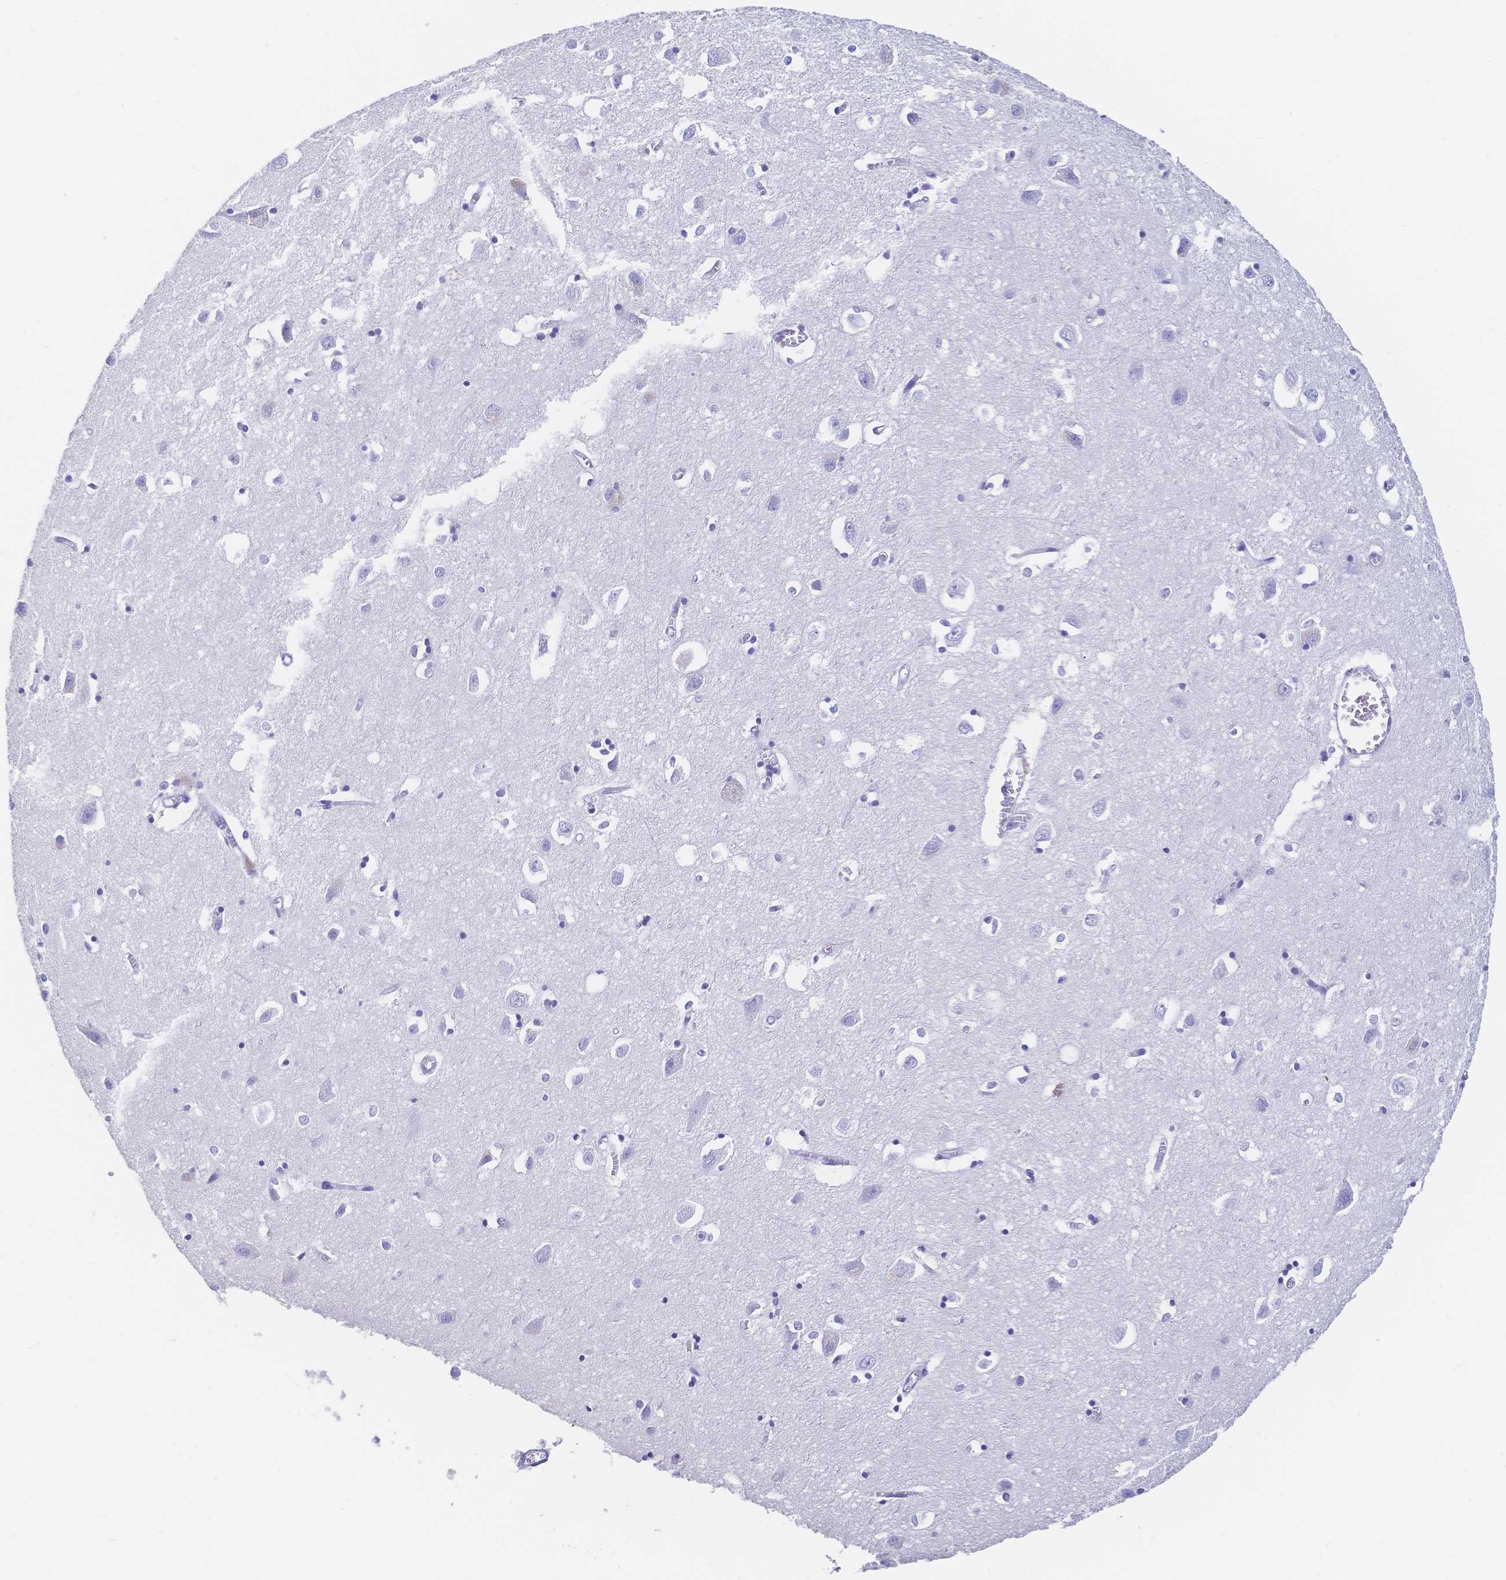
{"staining": {"intensity": "negative", "quantity": "none", "location": "none"}, "tissue": "cerebral cortex", "cell_type": "Endothelial cells", "image_type": "normal", "snomed": [{"axis": "morphology", "description": "Normal tissue, NOS"}, {"axis": "topography", "description": "Cerebral cortex"}], "caption": "DAB (3,3'-diaminobenzidine) immunohistochemical staining of normal cerebral cortex exhibits no significant staining in endothelial cells. The staining is performed using DAB (3,3'-diaminobenzidine) brown chromogen with nuclei counter-stained in using hematoxylin.", "gene": "MEP1B", "patient": {"sex": "male", "age": 70}}